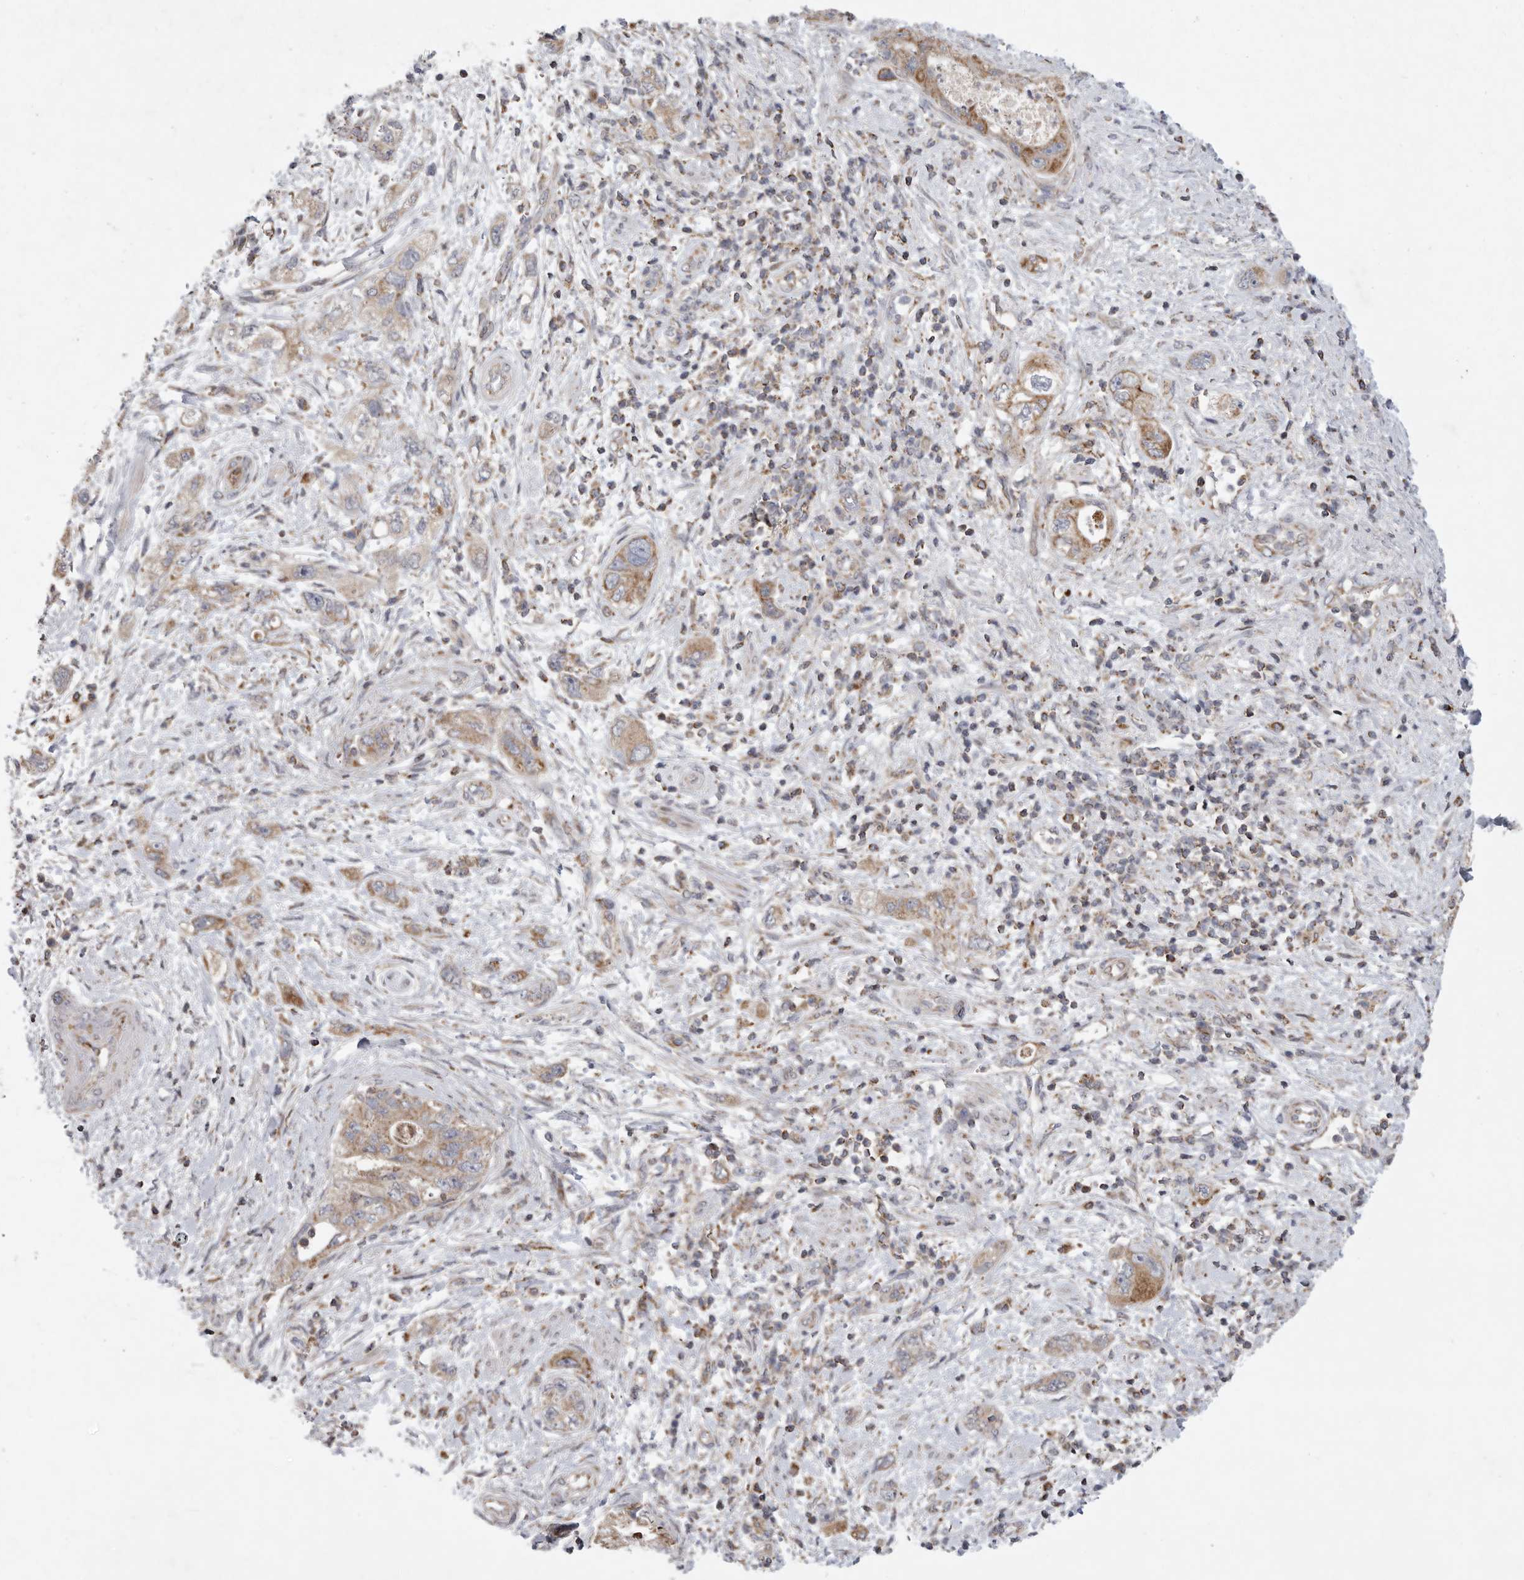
{"staining": {"intensity": "weak", "quantity": ">75%", "location": "cytoplasmic/membranous"}, "tissue": "pancreatic cancer", "cell_type": "Tumor cells", "image_type": "cancer", "snomed": [{"axis": "morphology", "description": "Adenocarcinoma, NOS"}, {"axis": "topography", "description": "Pancreas"}], "caption": "Pancreatic cancer (adenocarcinoma) tissue reveals weak cytoplasmic/membranous staining in approximately >75% of tumor cells", "gene": "MPZL1", "patient": {"sex": "female", "age": 73}}